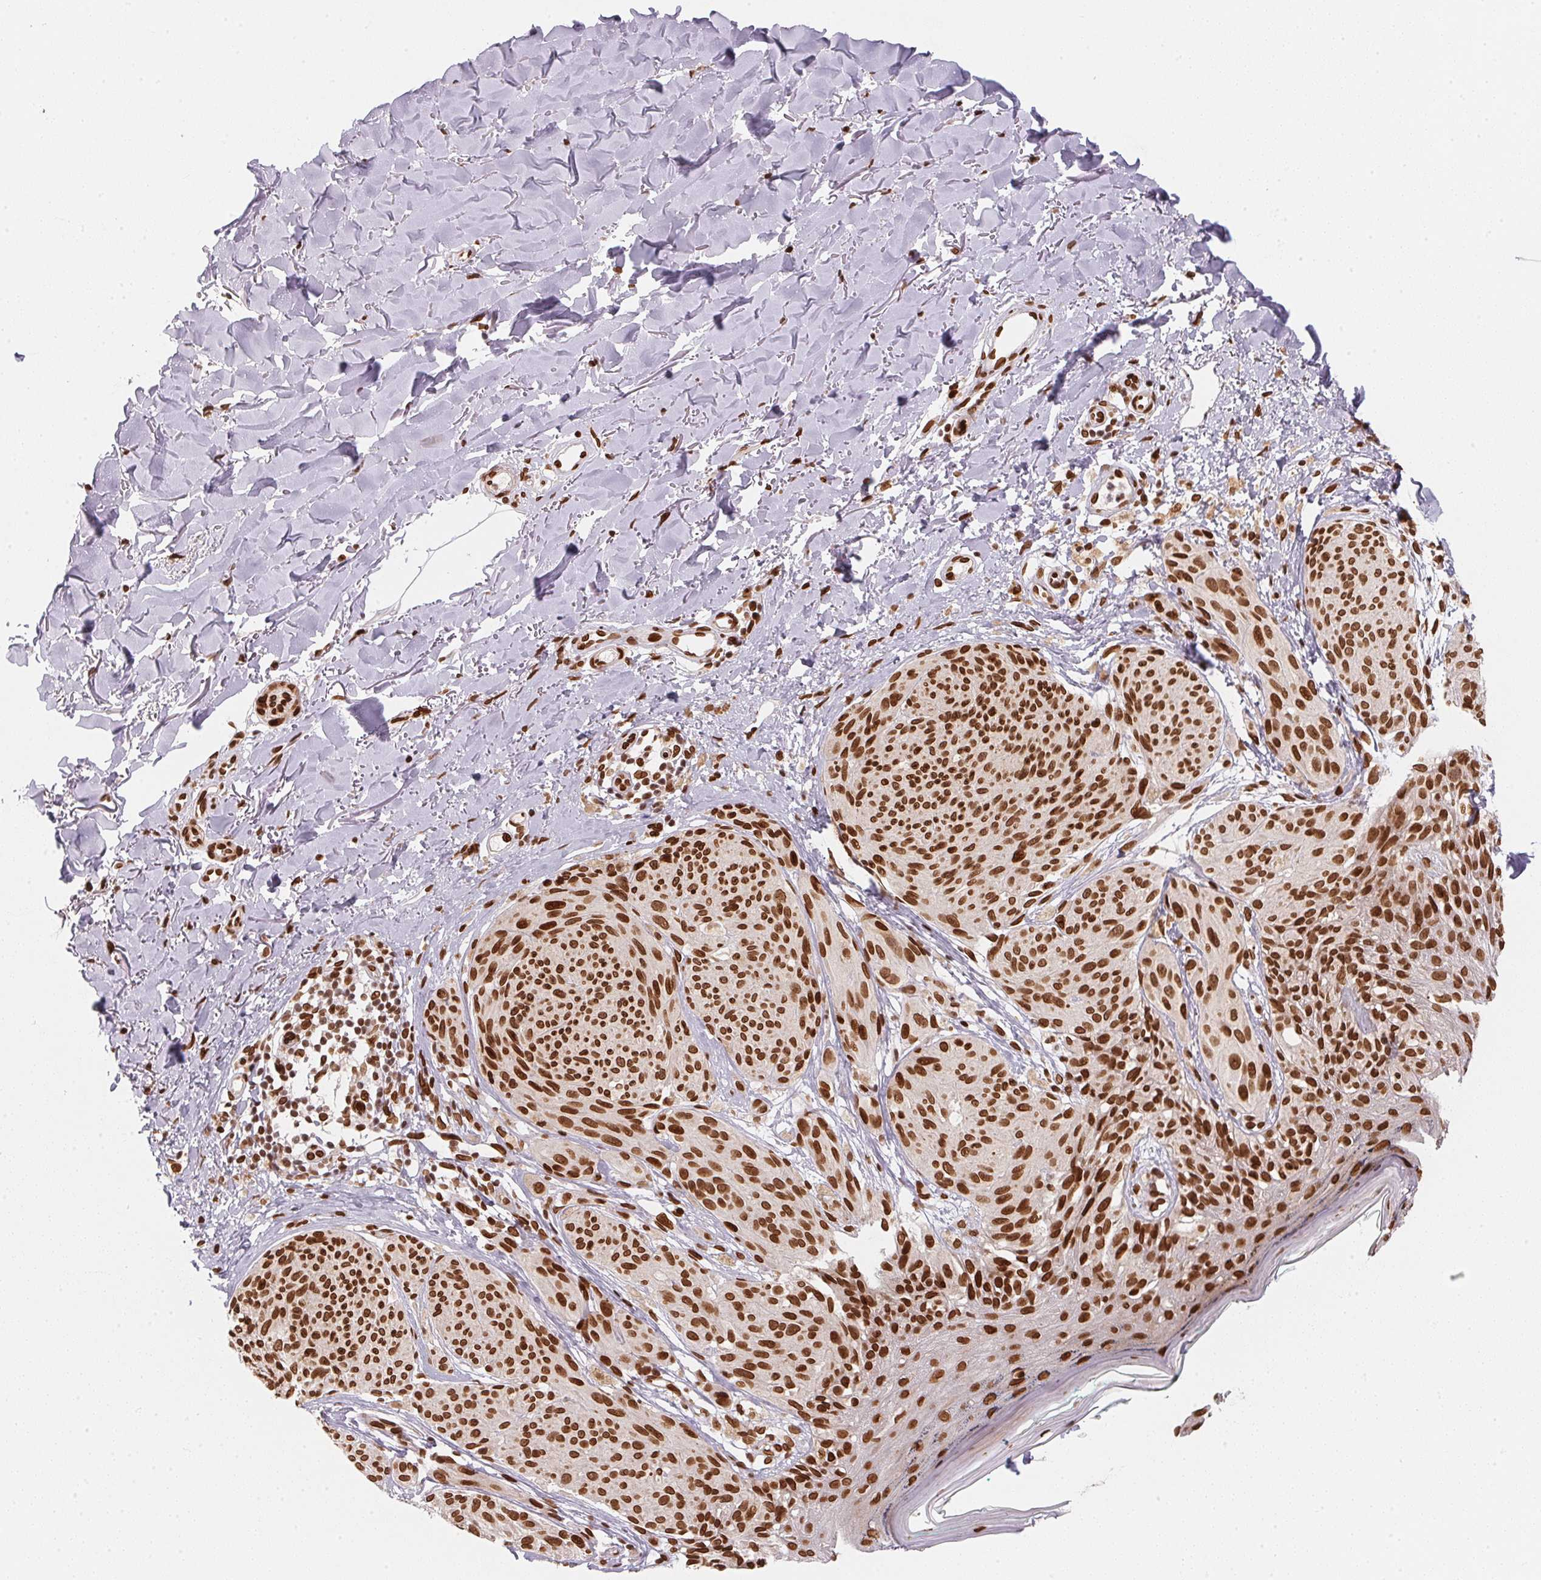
{"staining": {"intensity": "strong", "quantity": ">75%", "location": "nuclear"}, "tissue": "melanoma", "cell_type": "Tumor cells", "image_type": "cancer", "snomed": [{"axis": "morphology", "description": "Malignant melanoma, NOS"}, {"axis": "topography", "description": "Skin"}], "caption": "Immunohistochemistry micrograph of neoplastic tissue: human melanoma stained using immunohistochemistry exhibits high levels of strong protein expression localized specifically in the nuclear of tumor cells, appearing as a nuclear brown color.", "gene": "SAP30BP", "patient": {"sex": "female", "age": 87}}